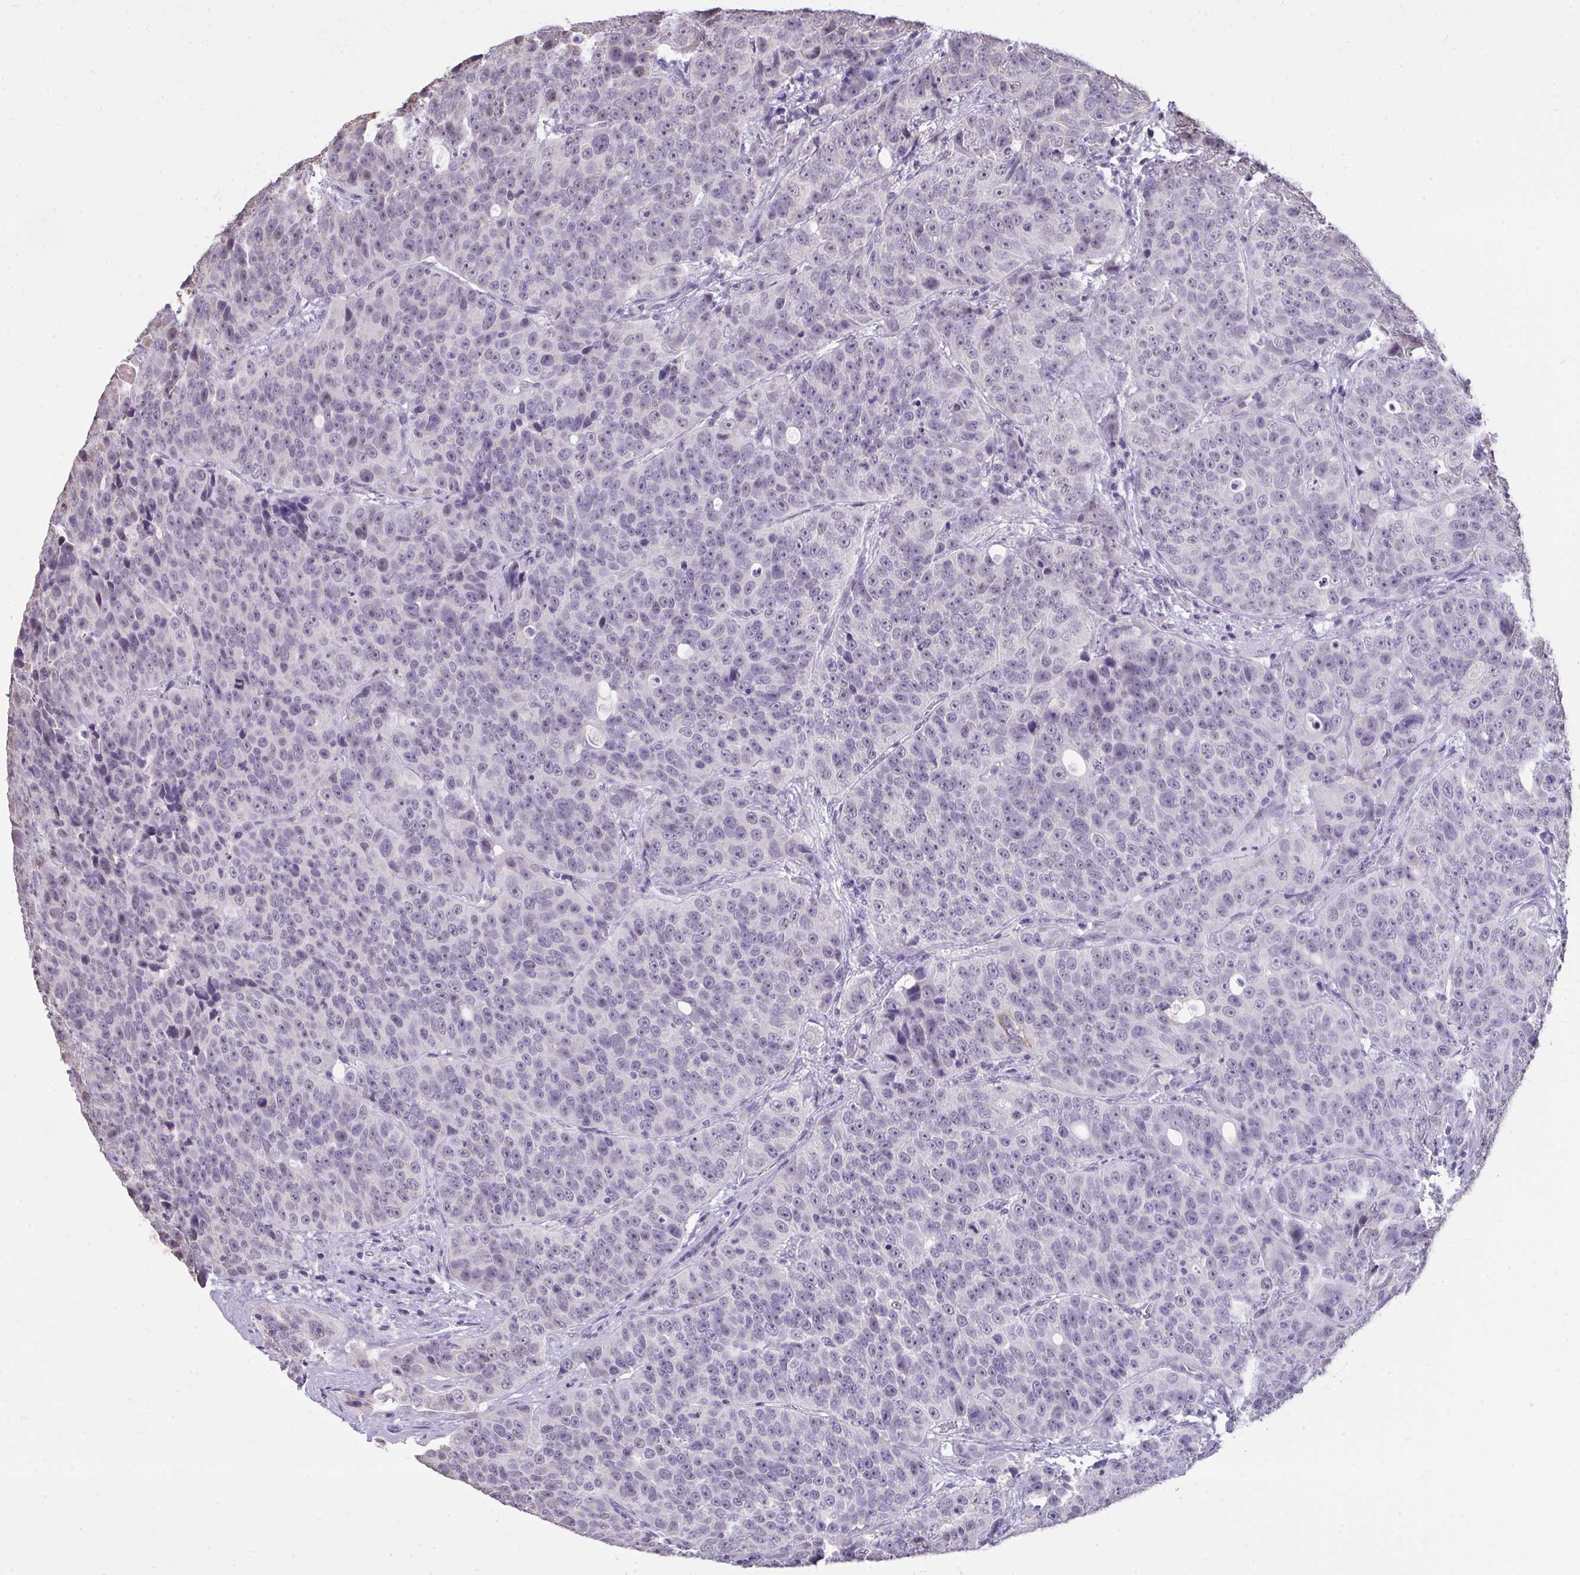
{"staining": {"intensity": "negative", "quantity": "none", "location": "none"}, "tissue": "urothelial cancer", "cell_type": "Tumor cells", "image_type": "cancer", "snomed": [{"axis": "morphology", "description": "Urothelial carcinoma, NOS"}, {"axis": "topography", "description": "Urinary bladder"}], "caption": "The immunohistochemistry (IHC) photomicrograph has no significant staining in tumor cells of transitional cell carcinoma tissue.", "gene": "NPPA", "patient": {"sex": "male", "age": 52}}